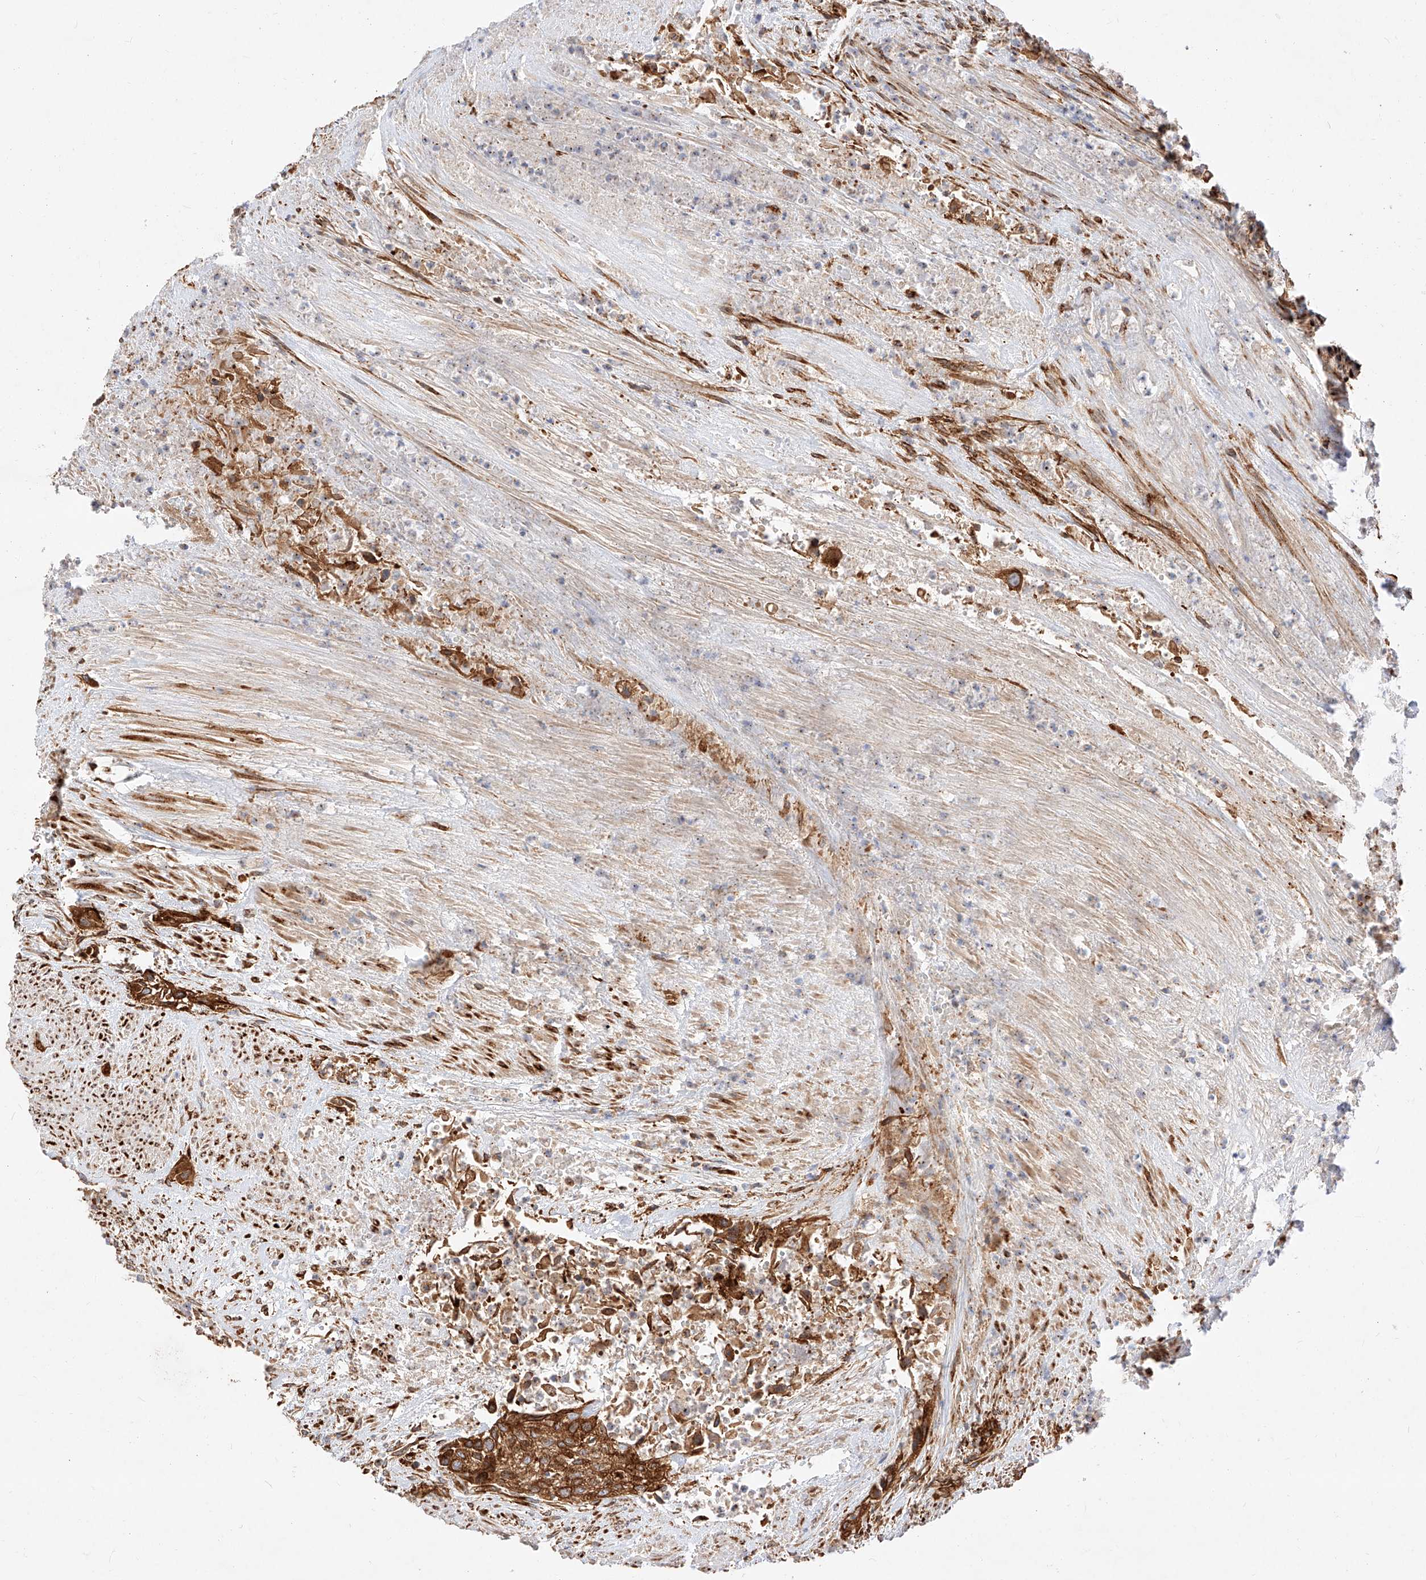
{"staining": {"intensity": "strong", "quantity": ">75%", "location": "cytoplasmic/membranous"}, "tissue": "urothelial cancer", "cell_type": "Tumor cells", "image_type": "cancer", "snomed": [{"axis": "morphology", "description": "Urothelial carcinoma, High grade"}, {"axis": "topography", "description": "Urinary bladder"}], "caption": "Protein analysis of high-grade urothelial carcinoma tissue shows strong cytoplasmic/membranous expression in approximately >75% of tumor cells.", "gene": "CSGALNACT2", "patient": {"sex": "male", "age": 35}}